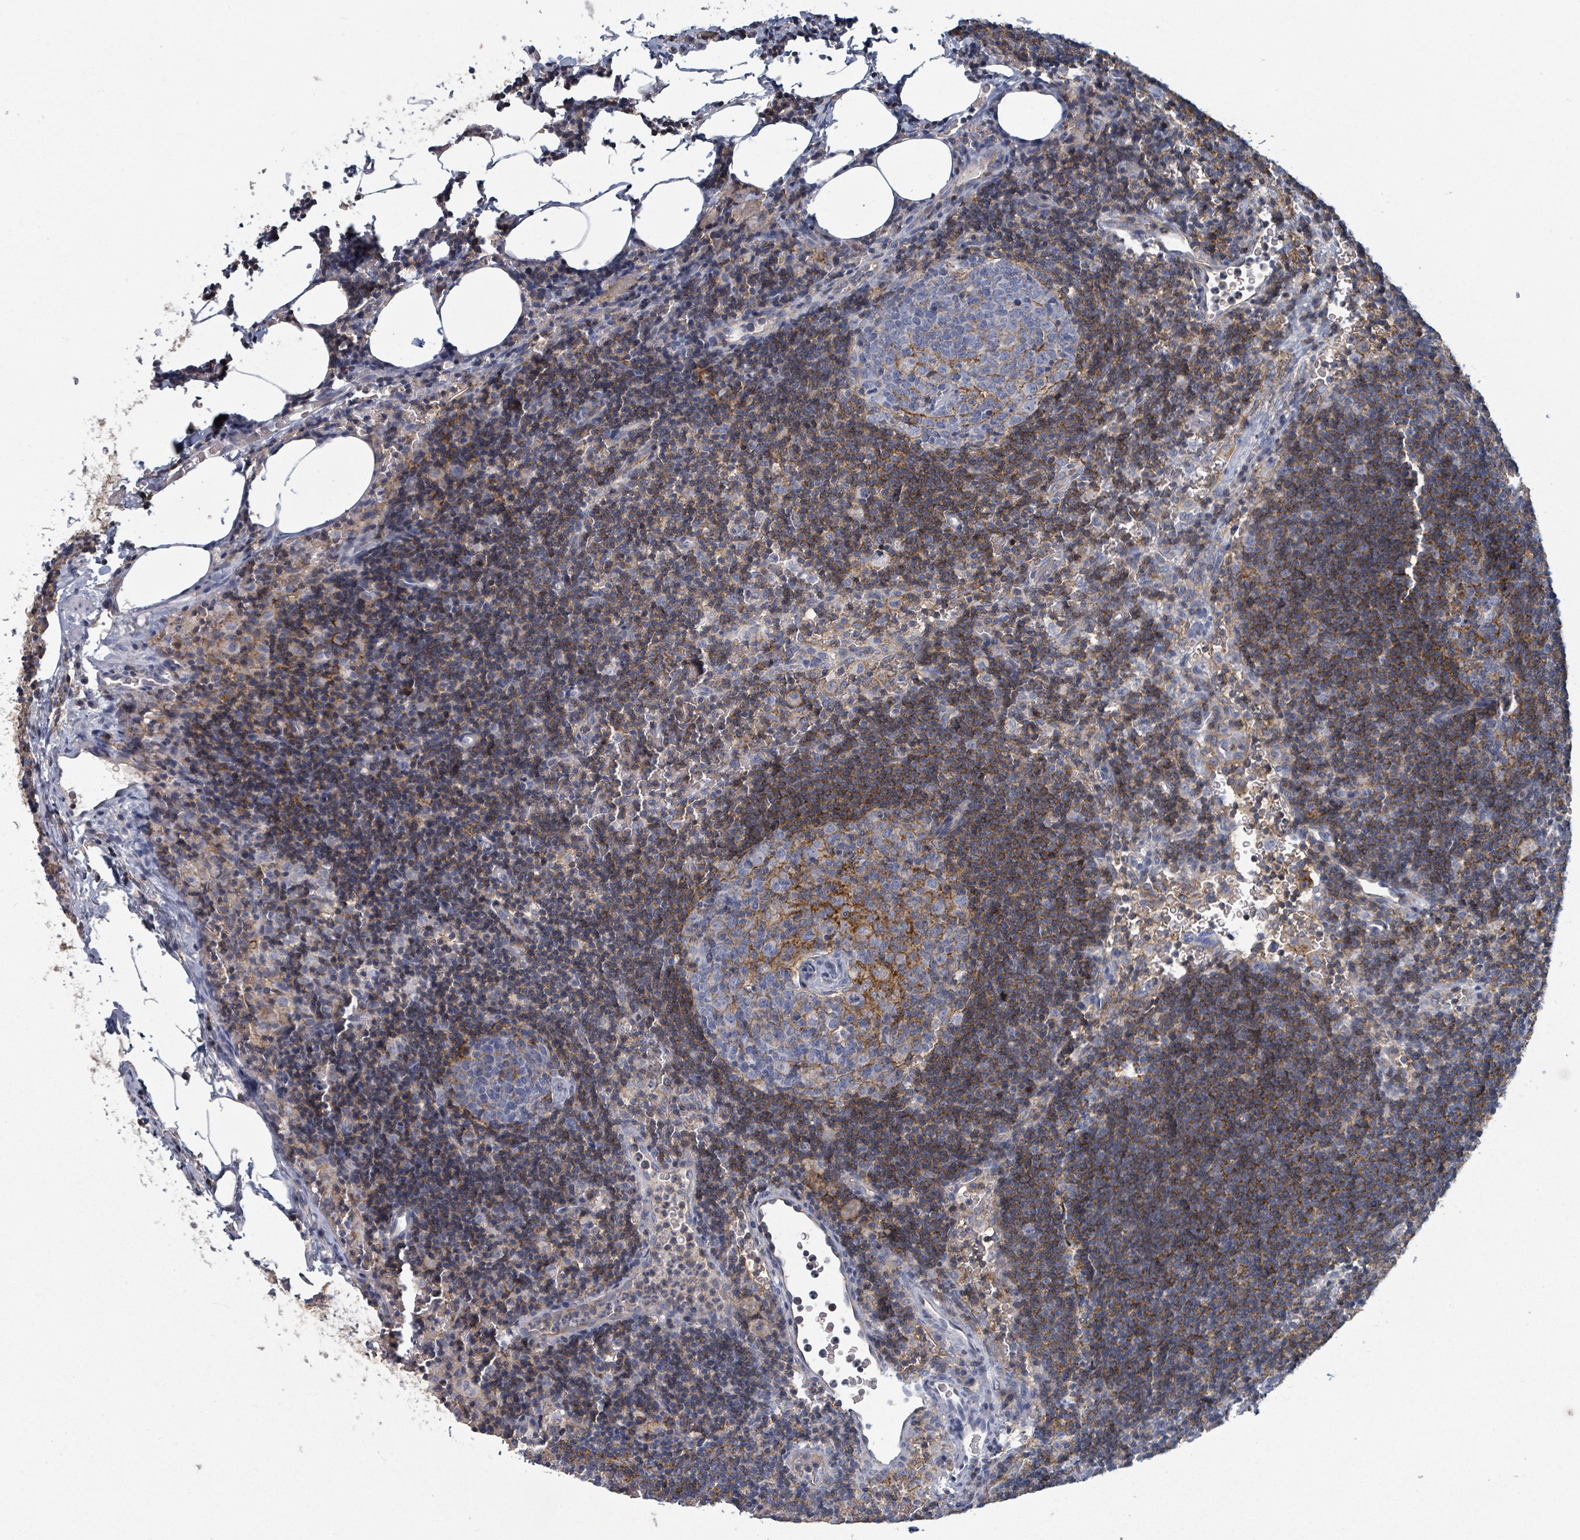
{"staining": {"intensity": "weak", "quantity": "<25%", "location": "cytoplasmic/membranous"}, "tissue": "lymph node", "cell_type": "Germinal center cells", "image_type": "normal", "snomed": [{"axis": "morphology", "description": "Normal tissue, NOS"}, {"axis": "topography", "description": "Lymph node"}], "caption": "A high-resolution image shows immunohistochemistry (IHC) staining of unremarkable lymph node, which shows no significant positivity in germinal center cells.", "gene": "TNFRSF14", "patient": {"sex": "male", "age": 62}}